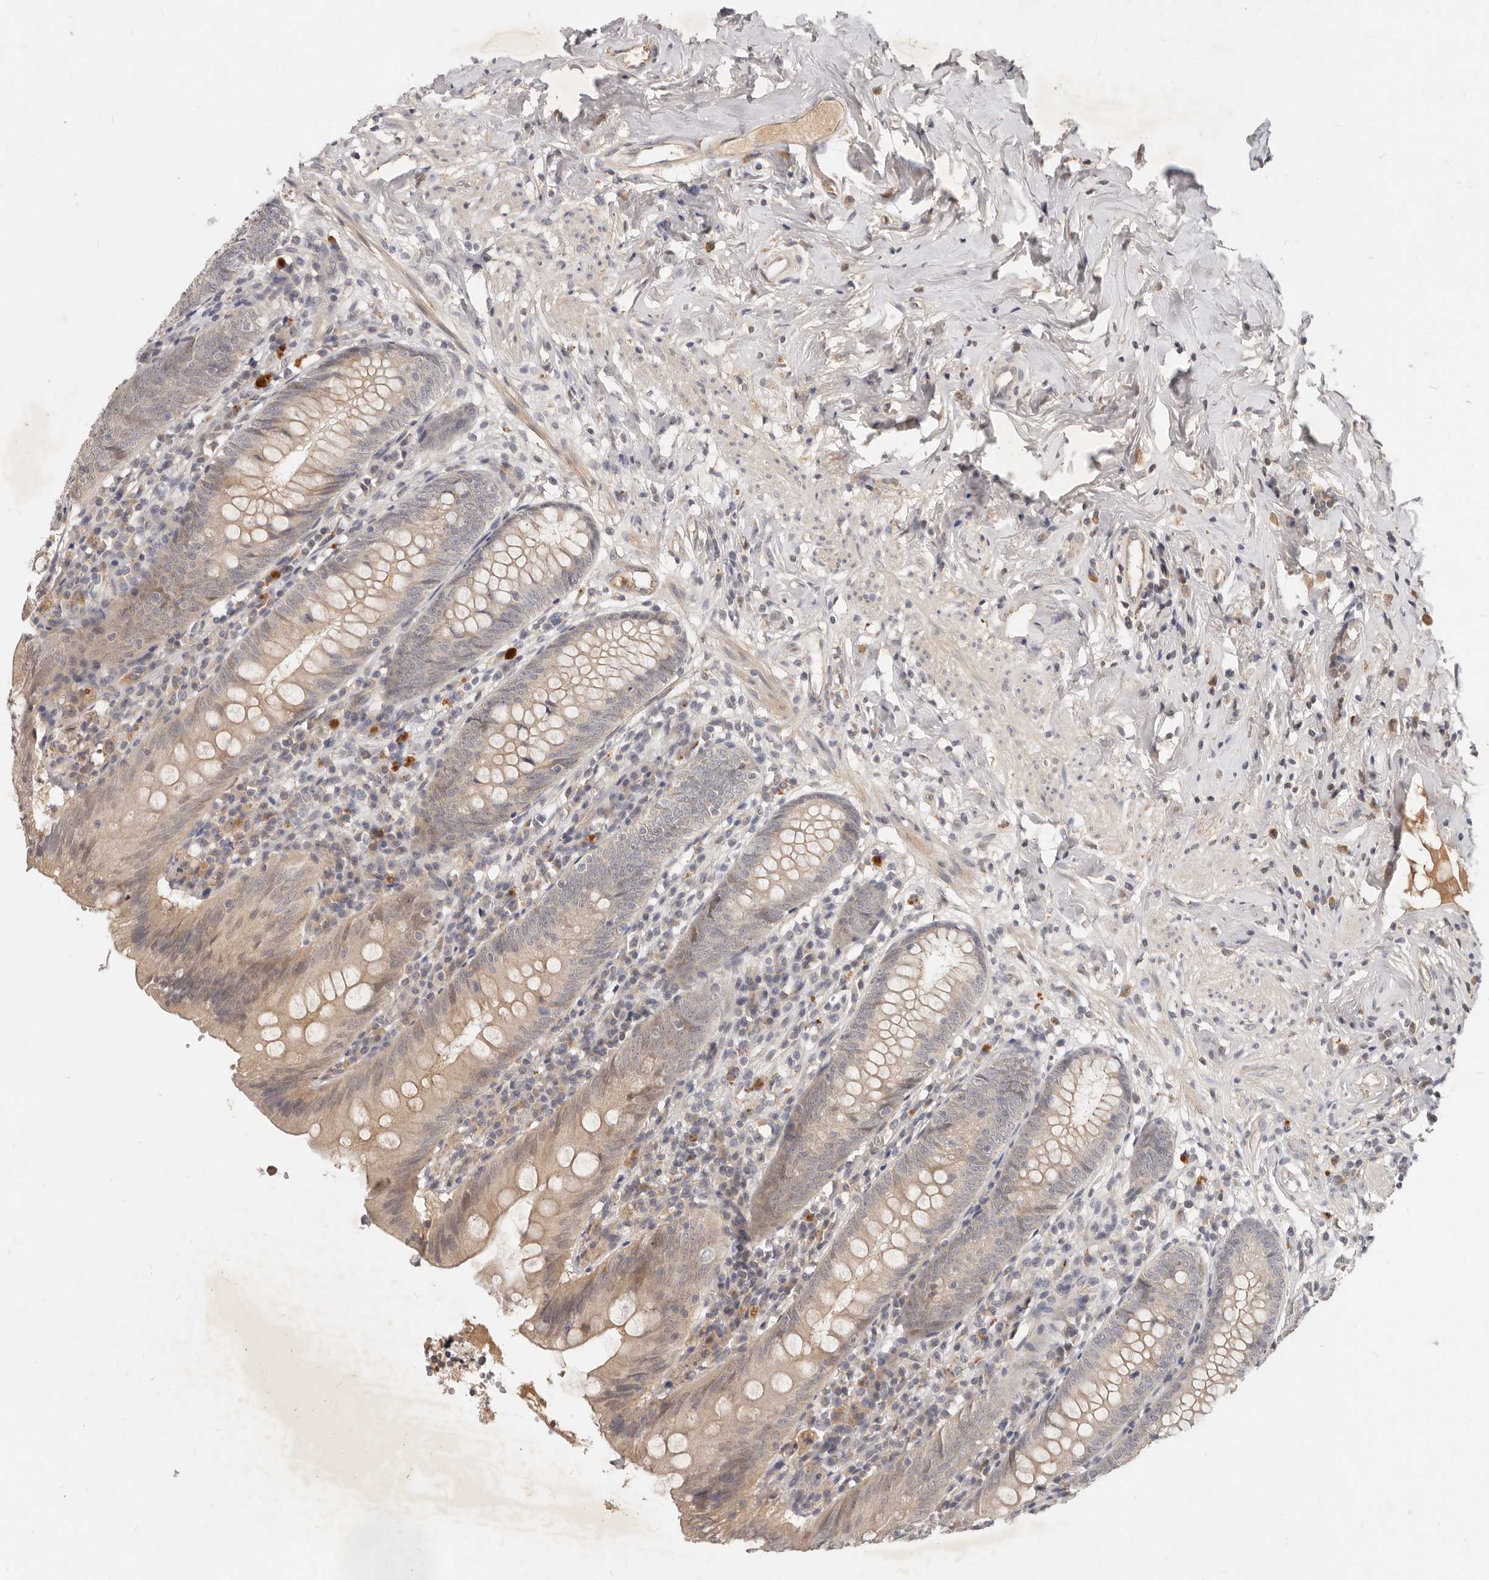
{"staining": {"intensity": "weak", "quantity": "25%-75%", "location": "cytoplasmic/membranous,nuclear"}, "tissue": "appendix", "cell_type": "Glandular cells", "image_type": "normal", "snomed": [{"axis": "morphology", "description": "Normal tissue, NOS"}, {"axis": "topography", "description": "Appendix"}], "caption": "Protein expression by immunohistochemistry displays weak cytoplasmic/membranous,nuclear positivity in about 25%-75% of glandular cells in unremarkable appendix.", "gene": "USP49", "patient": {"sex": "female", "age": 54}}